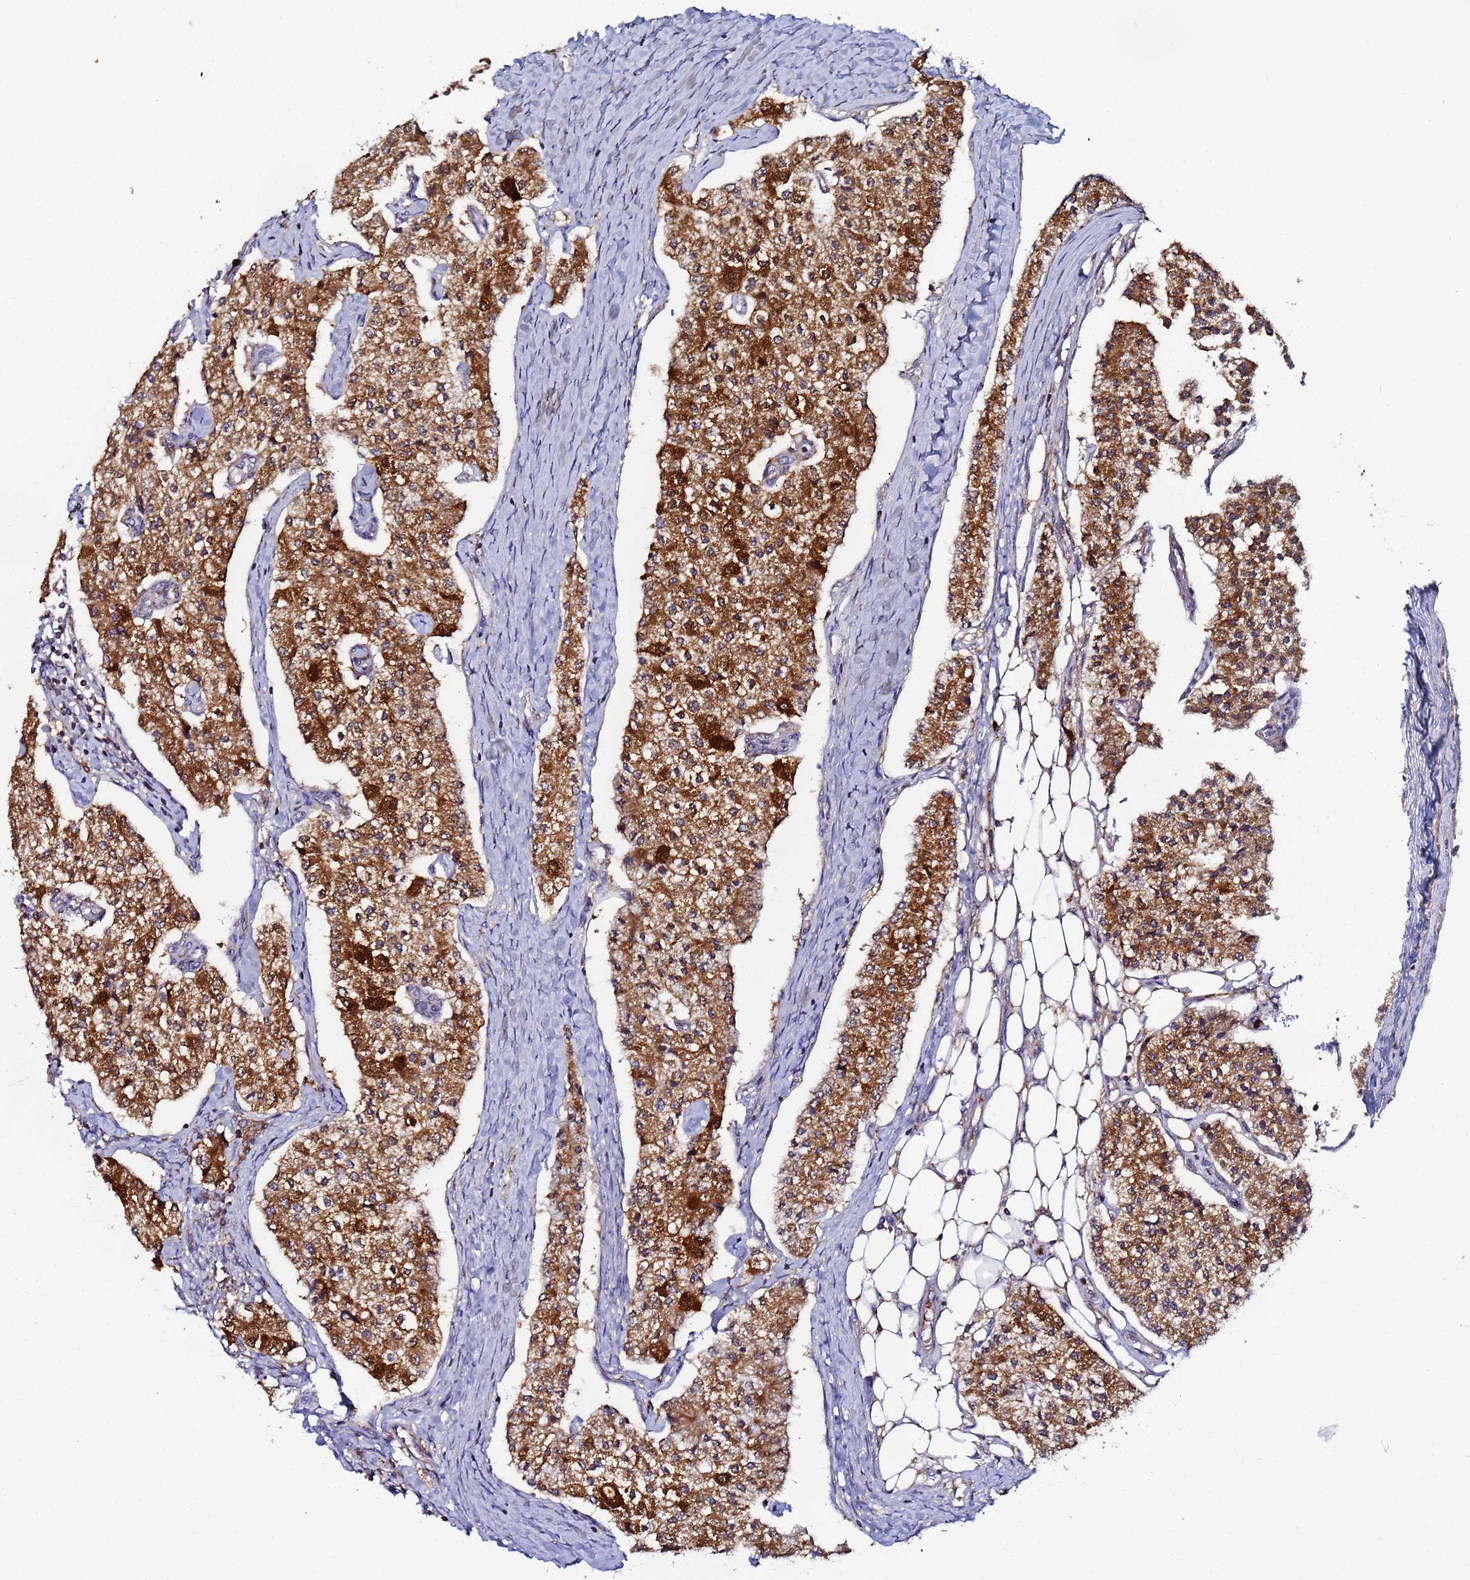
{"staining": {"intensity": "strong", "quantity": ">75%", "location": "cytoplasmic/membranous"}, "tissue": "carcinoid", "cell_type": "Tumor cells", "image_type": "cancer", "snomed": [{"axis": "morphology", "description": "Carcinoid, malignant, NOS"}, {"axis": "topography", "description": "Colon"}], "caption": "A photomicrograph of human malignant carcinoid stained for a protein displays strong cytoplasmic/membranous brown staining in tumor cells. The protein of interest is shown in brown color, while the nuclei are stained blue.", "gene": "CCDC127", "patient": {"sex": "female", "age": 52}}